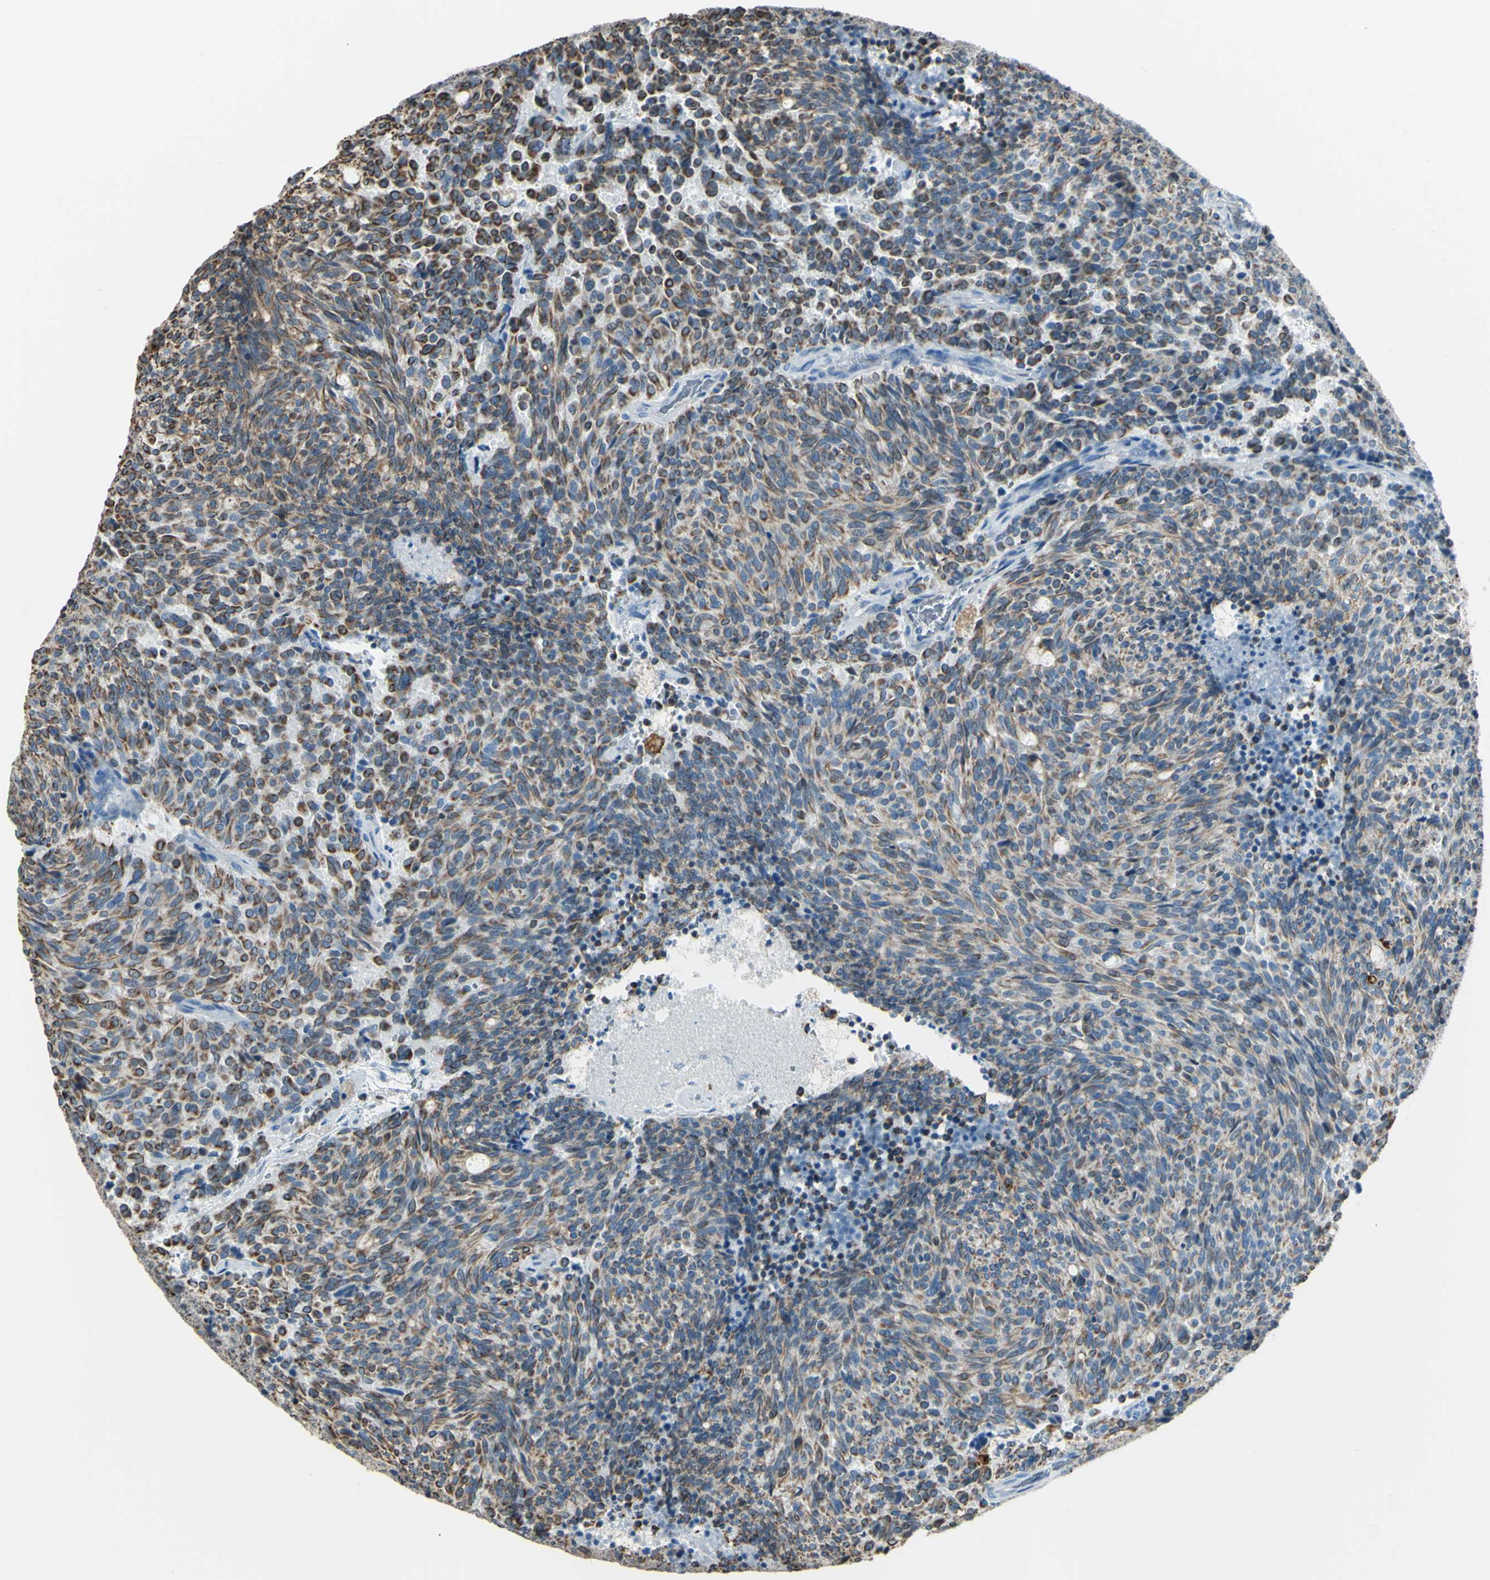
{"staining": {"intensity": "weak", "quantity": "25%-75%", "location": "cytoplasmic/membranous"}, "tissue": "carcinoid", "cell_type": "Tumor cells", "image_type": "cancer", "snomed": [{"axis": "morphology", "description": "Carcinoid, malignant, NOS"}, {"axis": "topography", "description": "Pancreas"}], "caption": "IHC staining of carcinoid, which reveals low levels of weak cytoplasmic/membranous staining in about 25%-75% of tumor cells indicating weak cytoplasmic/membranous protein staining. The staining was performed using DAB (brown) for protein detection and nuclei were counterstained in hematoxylin (blue).", "gene": "CD74", "patient": {"sex": "female", "age": 54}}